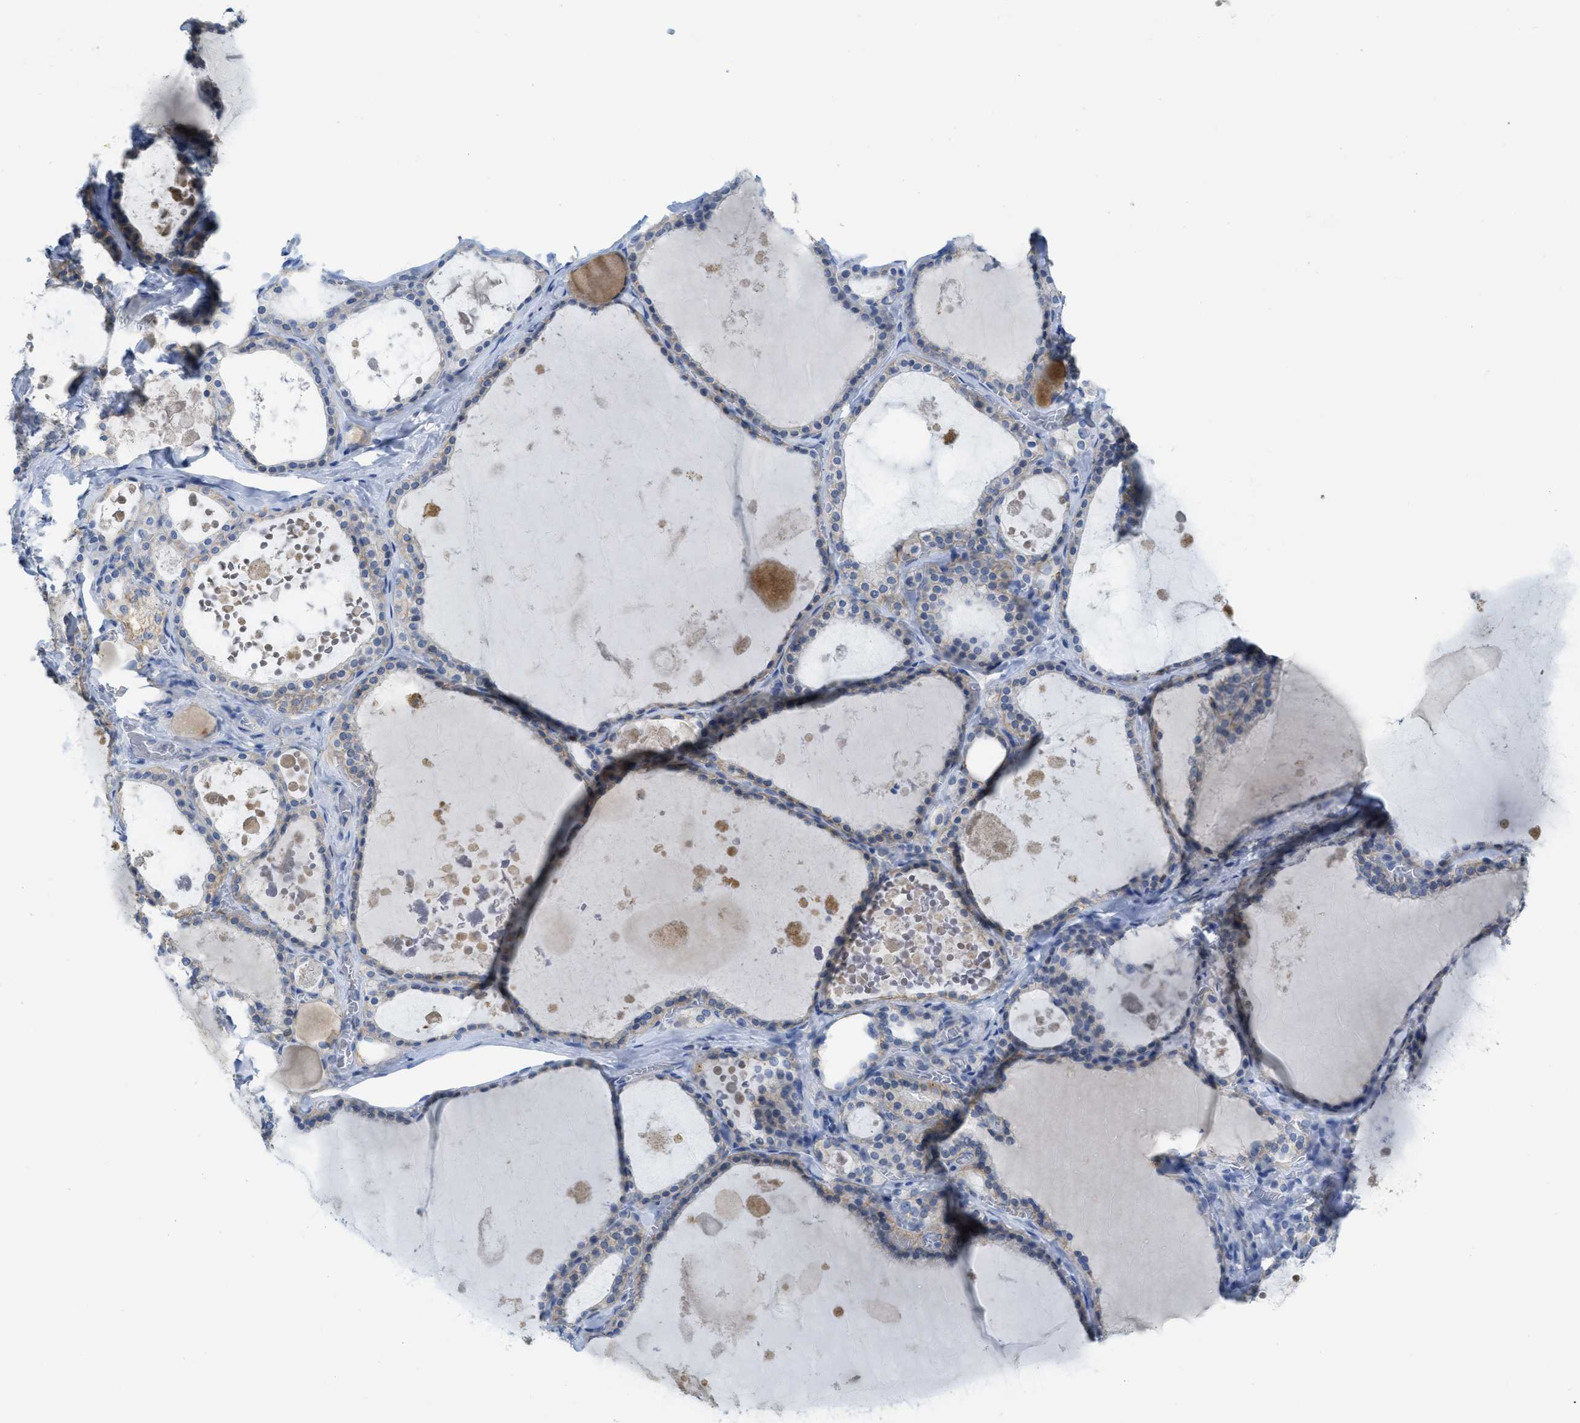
{"staining": {"intensity": "weak", "quantity": "25%-75%", "location": "cytoplasmic/membranous"}, "tissue": "thyroid gland", "cell_type": "Glandular cells", "image_type": "normal", "snomed": [{"axis": "morphology", "description": "Normal tissue, NOS"}, {"axis": "topography", "description": "Thyroid gland"}], "caption": "Immunohistochemistry (IHC) photomicrograph of unremarkable human thyroid gland stained for a protein (brown), which shows low levels of weak cytoplasmic/membranous expression in about 25%-75% of glandular cells.", "gene": "CNNM4", "patient": {"sex": "male", "age": 56}}